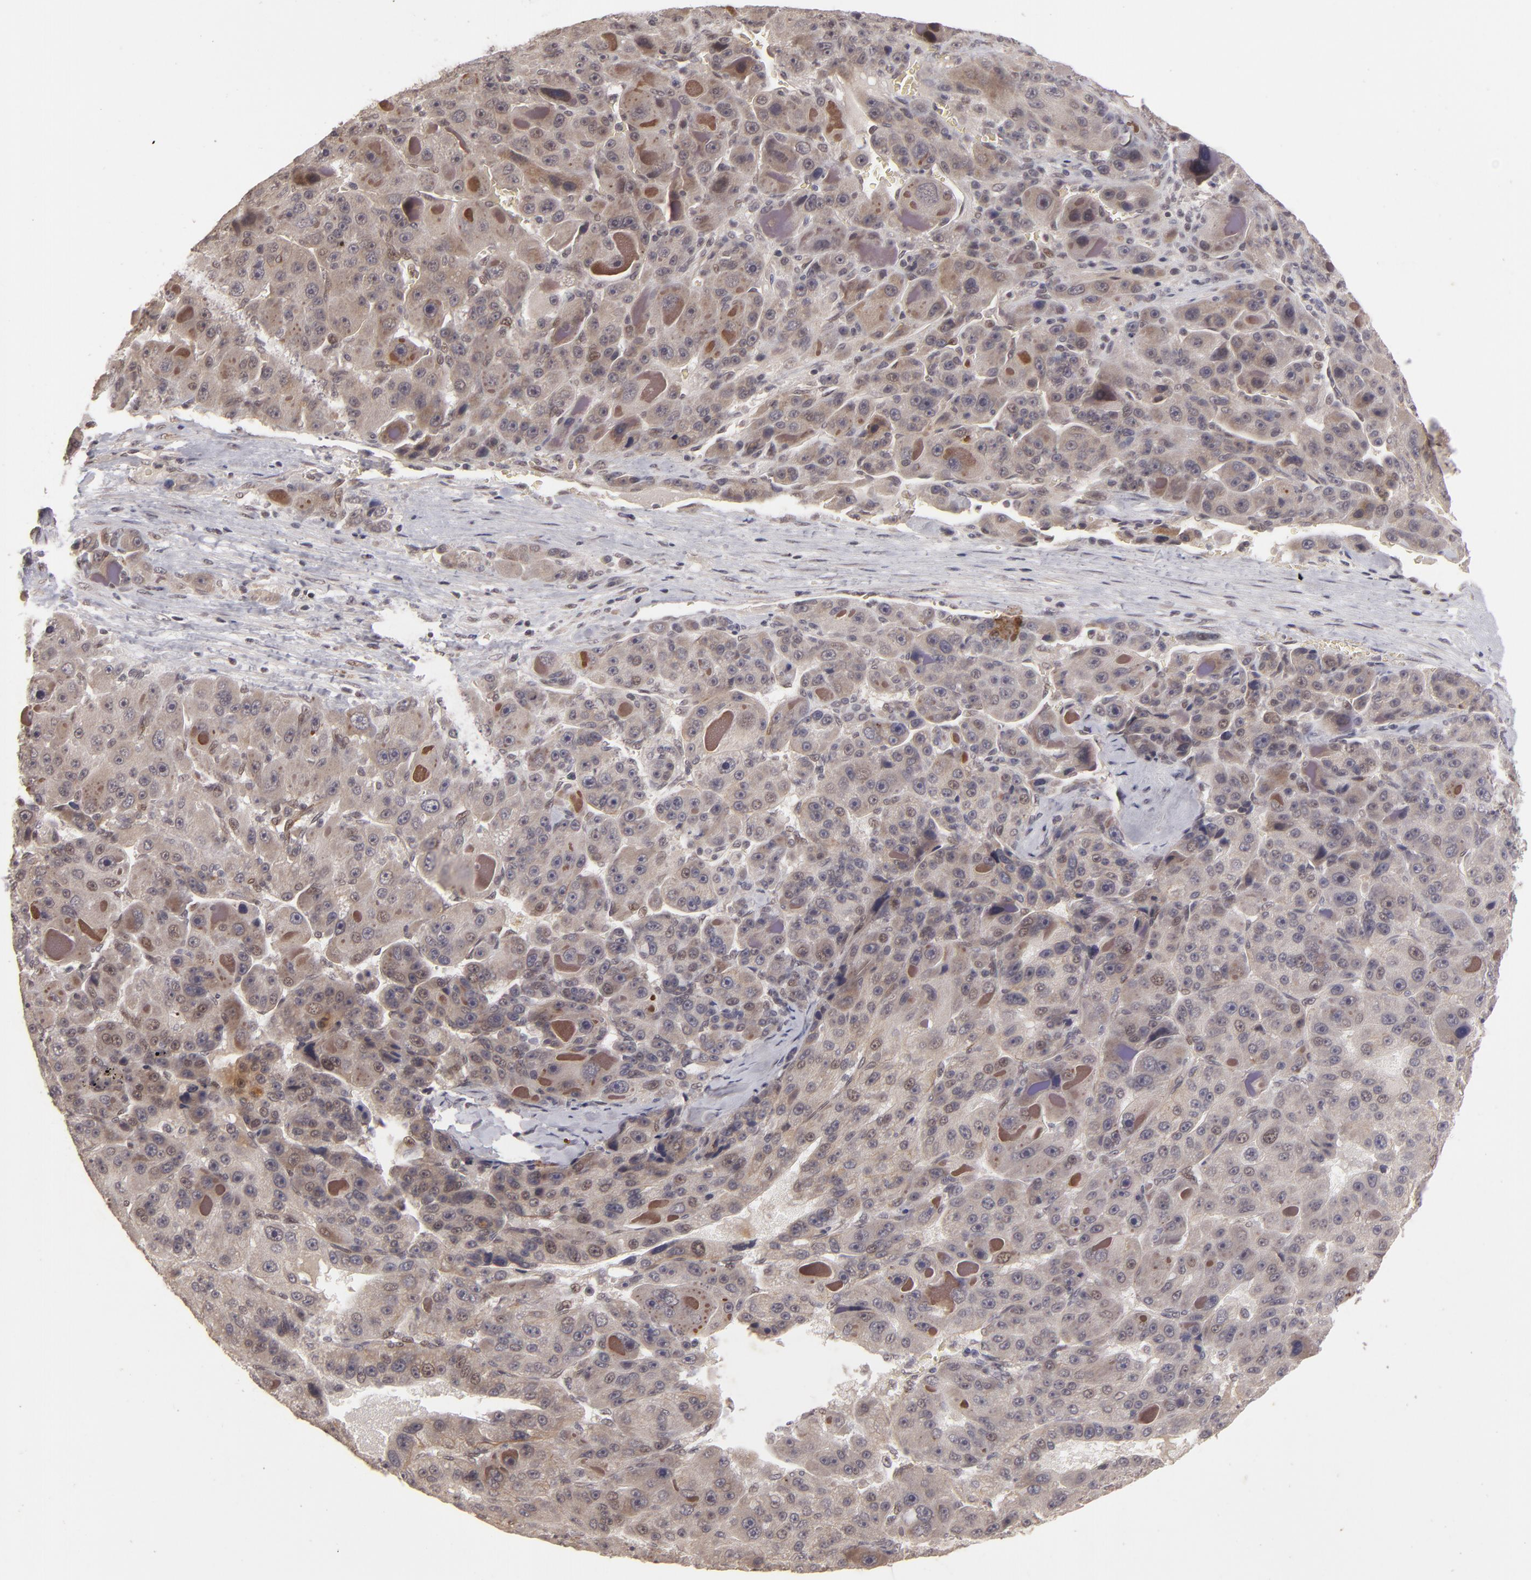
{"staining": {"intensity": "weak", "quantity": "<25%", "location": "cytoplasmic/membranous"}, "tissue": "liver cancer", "cell_type": "Tumor cells", "image_type": "cancer", "snomed": [{"axis": "morphology", "description": "Carcinoma, Hepatocellular, NOS"}, {"axis": "topography", "description": "Liver"}], "caption": "Tumor cells show no significant protein staining in liver cancer.", "gene": "DFFA", "patient": {"sex": "male", "age": 76}}